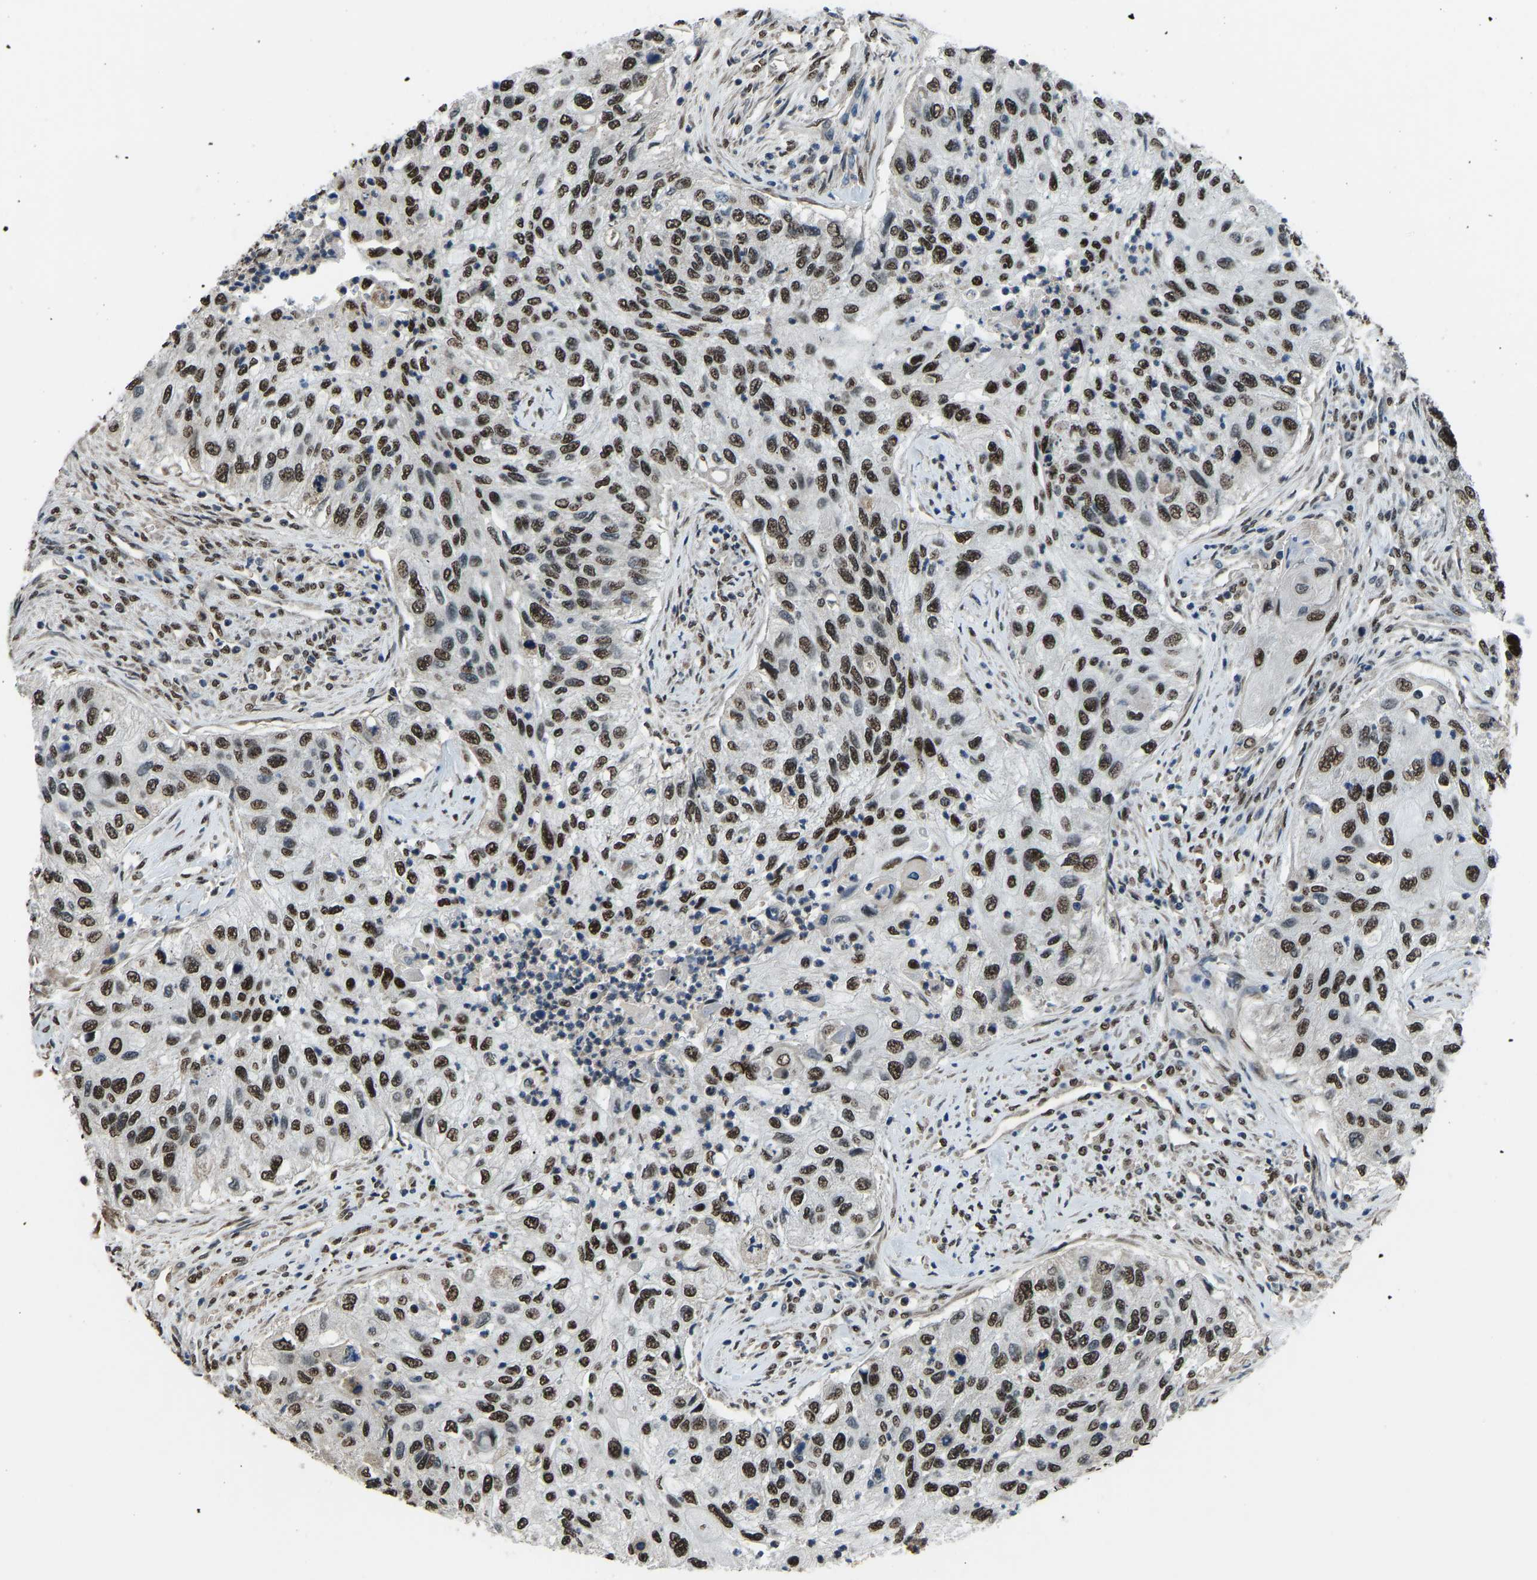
{"staining": {"intensity": "strong", "quantity": ">75%", "location": "nuclear"}, "tissue": "urothelial cancer", "cell_type": "Tumor cells", "image_type": "cancer", "snomed": [{"axis": "morphology", "description": "Urothelial carcinoma, High grade"}, {"axis": "topography", "description": "Urinary bladder"}], "caption": "Strong nuclear positivity is seen in about >75% of tumor cells in urothelial cancer. The staining was performed using DAB (3,3'-diaminobenzidine) to visualize the protein expression in brown, while the nuclei were stained in blue with hematoxylin (Magnification: 20x).", "gene": "FOS", "patient": {"sex": "female", "age": 60}}